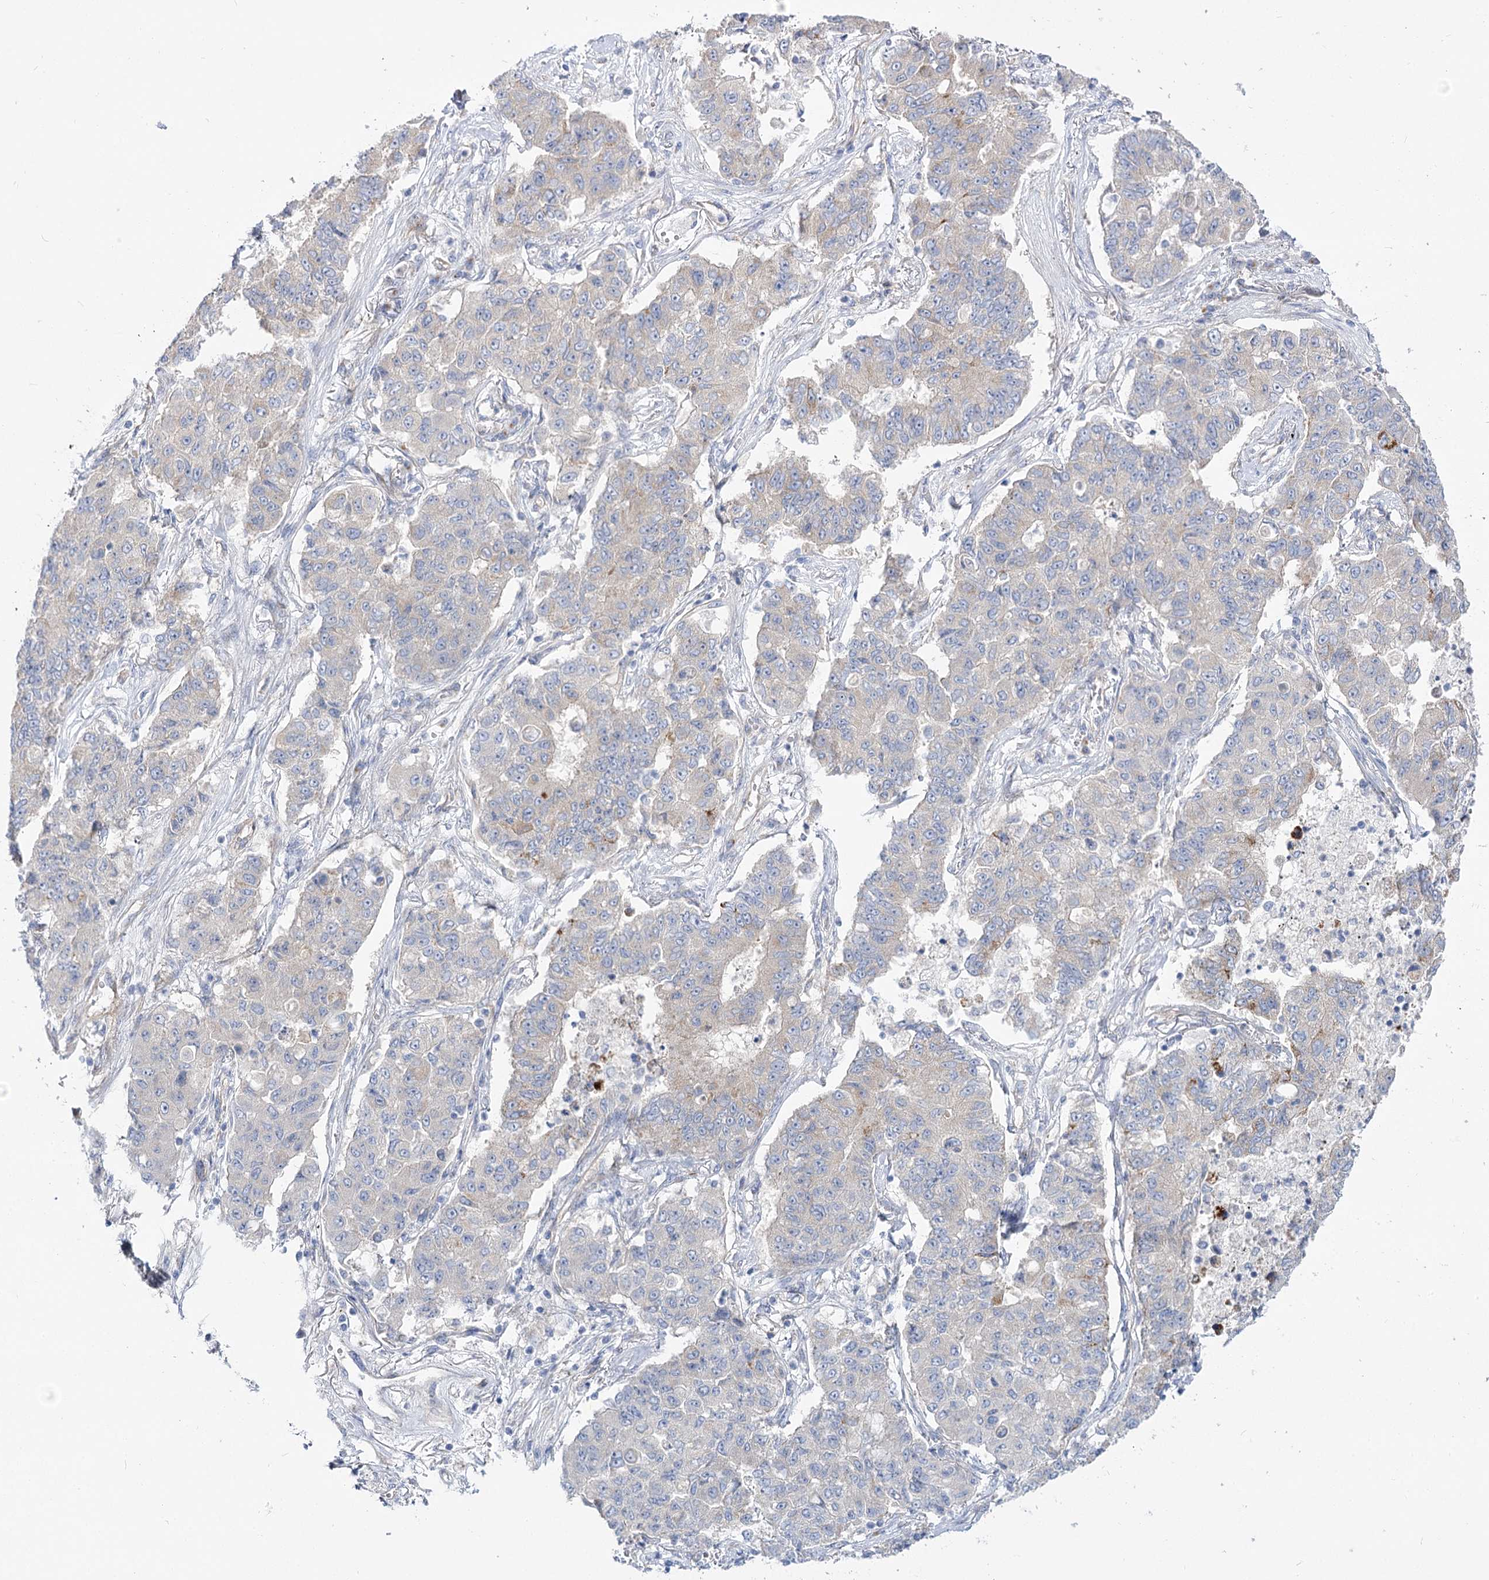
{"staining": {"intensity": "negative", "quantity": "none", "location": "none"}, "tissue": "lung cancer", "cell_type": "Tumor cells", "image_type": "cancer", "snomed": [{"axis": "morphology", "description": "Squamous cell carcinoma, NOS"}, {"axis": "topography", "description": "Lung"}], "caption": "High magnification brightfield microscopy of lung squamous cell carcinoma stained with DAB (brown) and counterstained with hematoxylin (blue): tumor cells show no significant positivity.", "gene": "SUOX", "patient": {"sex": "male", "age": 74}}